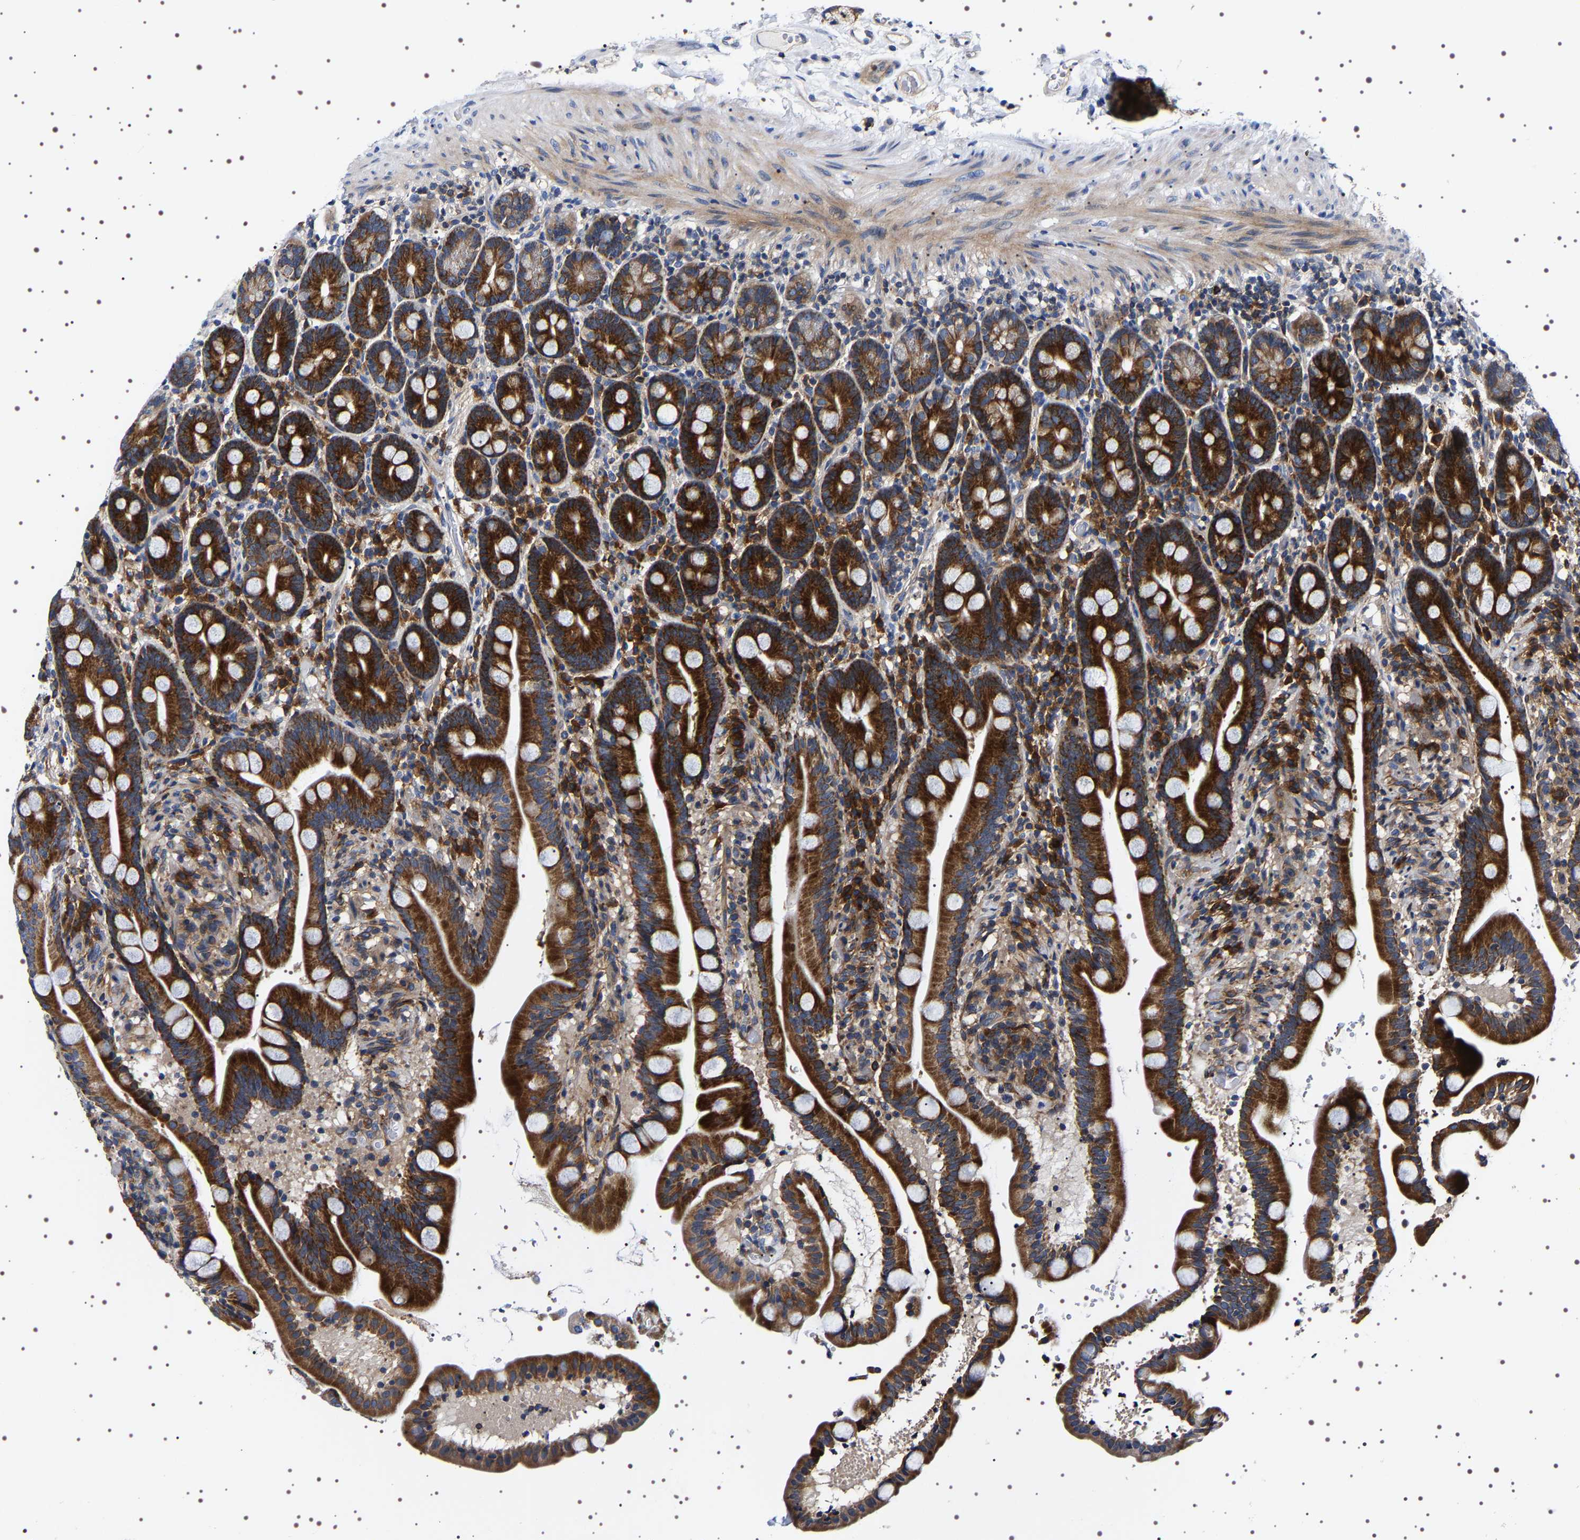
{"staining": {"intensity": "strong", "quantity": ">75%", "location": "cytoplasmic/membranous"}, "tissue": "duodenum", "cell_type": "Glandular cells", "image_type": "normal", "snomed": [{"axis": "morphology", "description": "Normal tissue, NOS"}, {"axis": "topography", "description": "Duodenum"}], "caption": "High-power microscopy captured an IHC photomicrograph of benign duodenum, revealing strong cytoplasmic/membranous positivity in approximately >75% of glandular cells. (DAB (3,3'-diaminobenzidine) IHC, brown staining for protein, blue staining for nuclei).", "gene": "SQLE", "patient": {"sex": "male", "age": 54}}